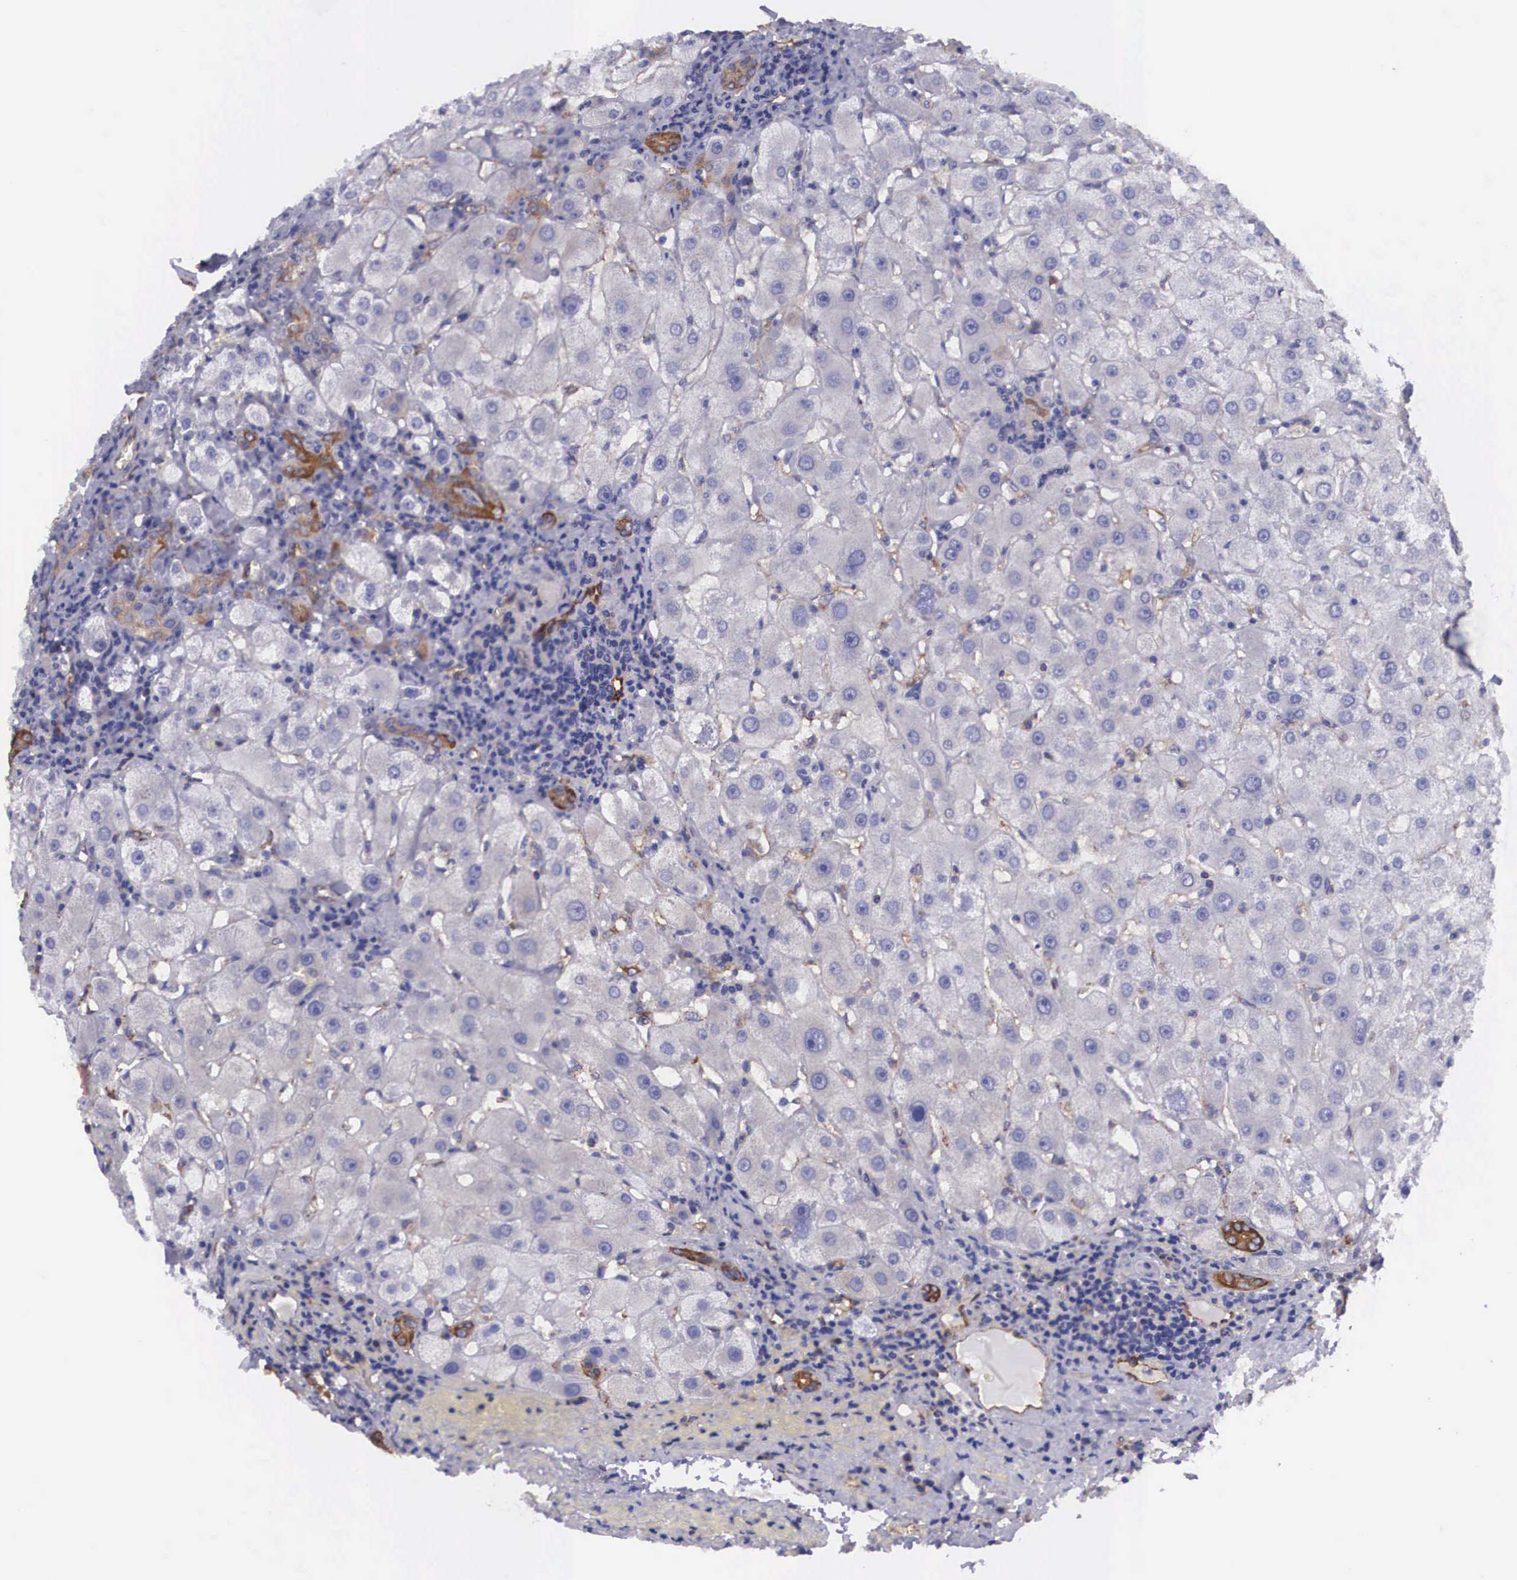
{"staining": {"intensity": "strong", "quantity": "25%-75%", "location": "cytoplasmic/membranous"}, "tissue": "liver", "cell_type": "Cholangiocytes", "image_type": "normal", "snomed": [{"axis": "morphology", "description": "Normal tissue, NOS"}, {"axis": "topography", "description": "Liver"}], "caption": "The histopathology image displays staining of unremarkable liver, revealing strong cytoplasmic/membranous protein staining (brown color) within cholangiocytes. Nuclei are stained in blue.", "gene": "BCAR1", "patient": {"sex": "female", "age": 79}}